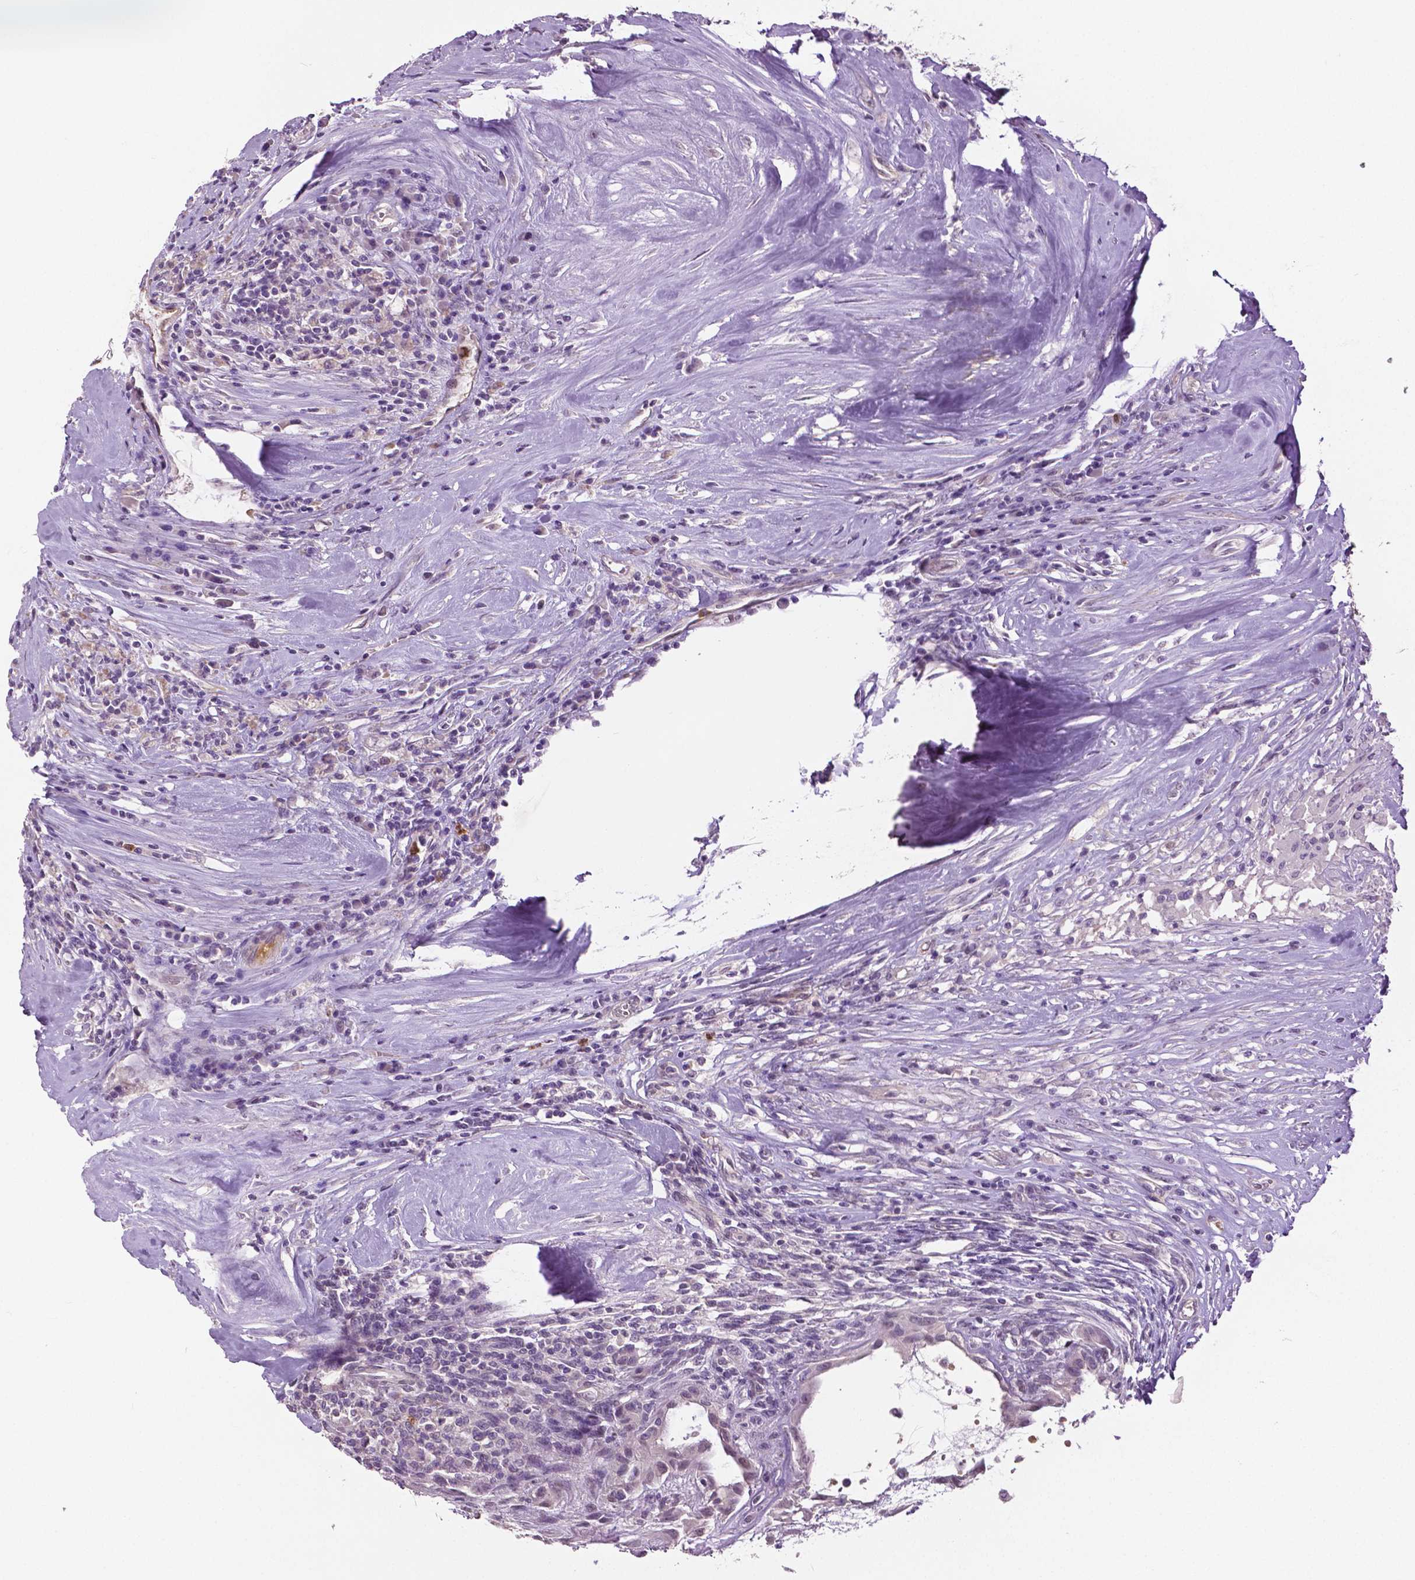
{"staining": {"intensity": "negative", "quantity": "none", "location": "none"}, "tissue": "testis cancer", "cell_type": "Tumor cells", "image_type": "cancer", "snomed": [{"axis": "morphology", "description": "Carcinoma, Embryonal, NOS"}, {"axis": "topography", "description": "Testis"}], "caption": "High power microscopy photomicrograph of an immunohistochemistry (IHC) photomicrograph of embryonal carcinoma (testis), revealing no significant staining in tumor cells.", "gene": "PTPN5", "patient": {"sex": "male", "age": 37}}